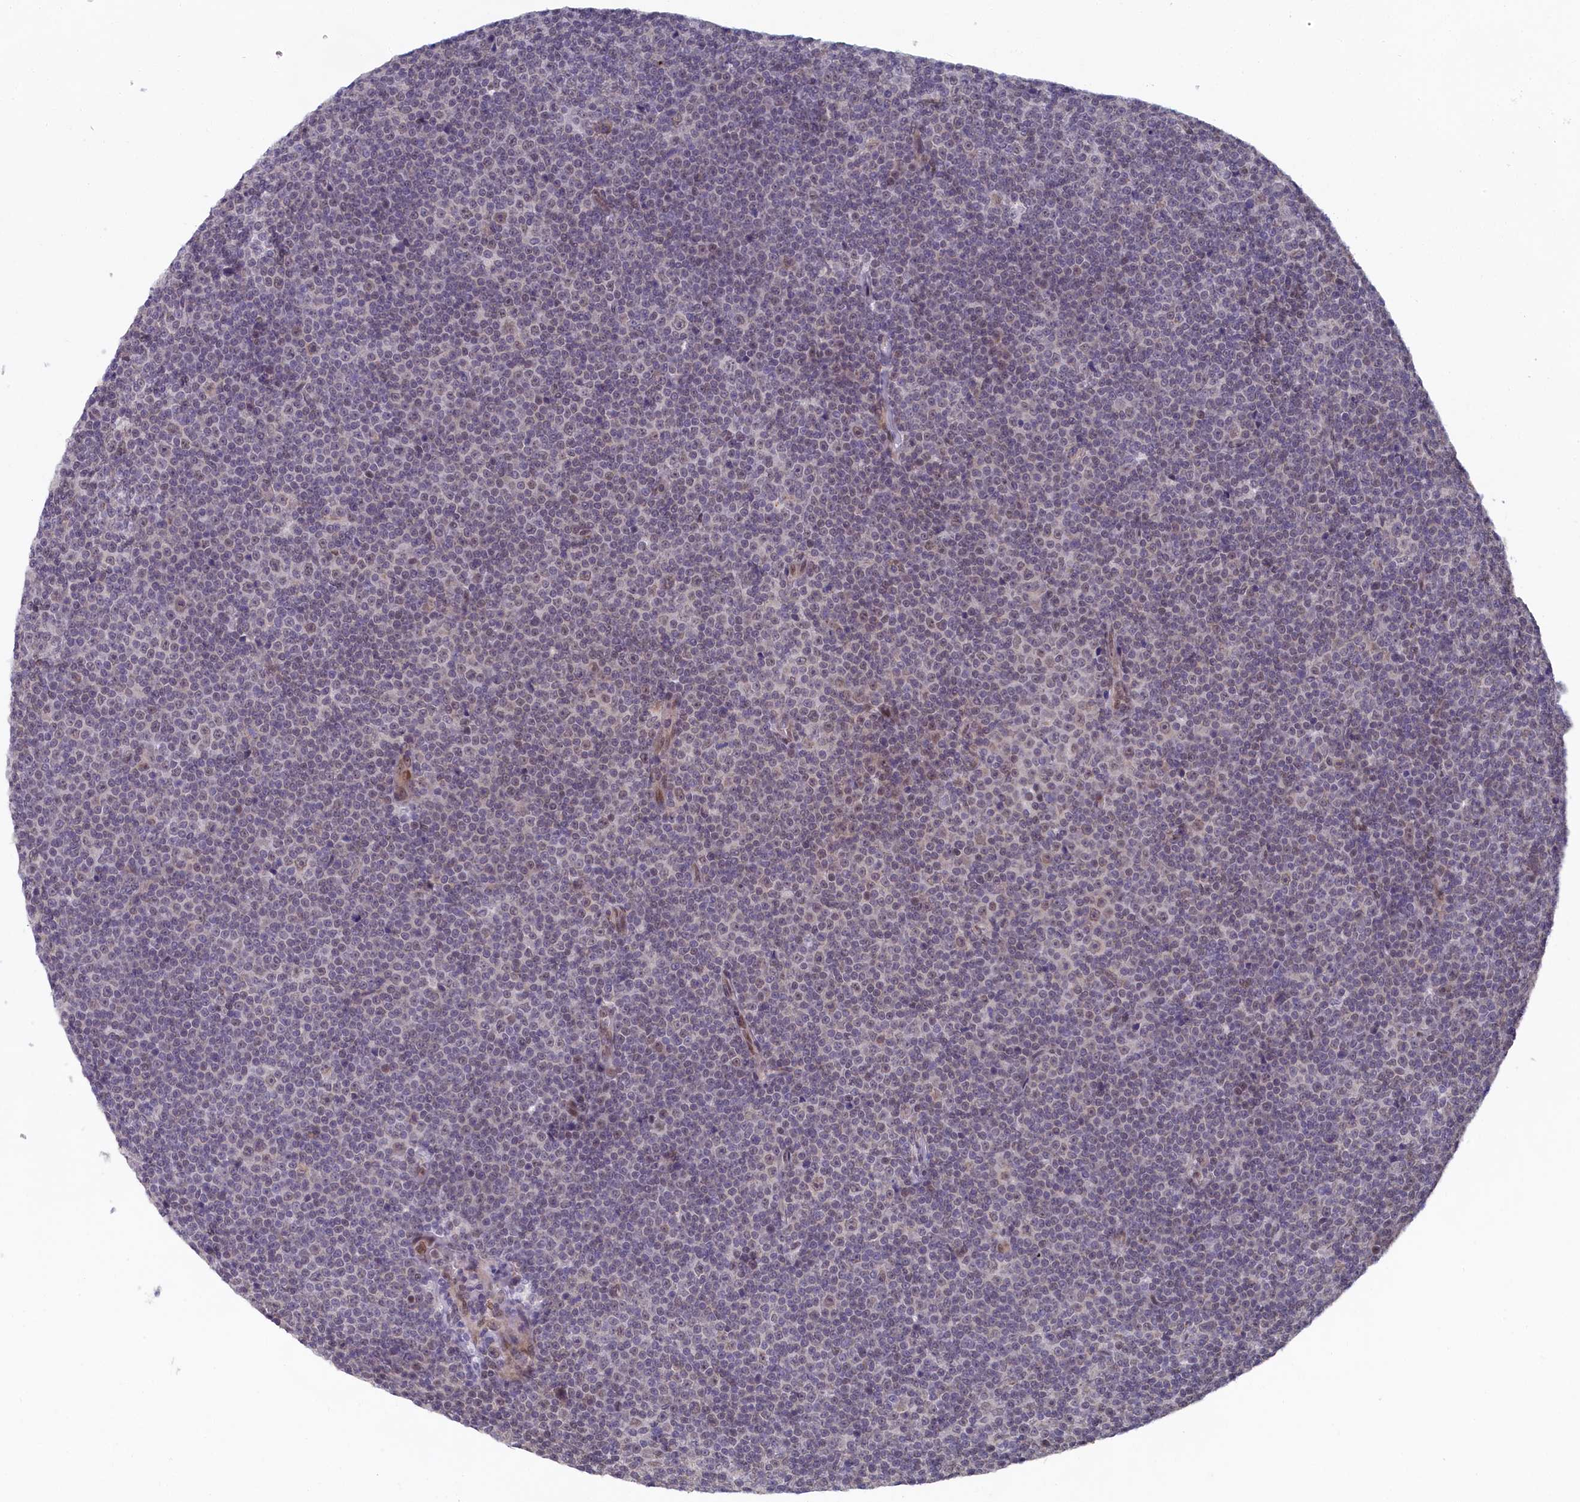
{"staining": {"intensity": "negative", "quantity": "none", "location": "none"}, "tissue": "lymphoma", "cell_type": "Tumor cells", "image_type": "cancer", "snomed": [{"axis": "morphology", "description": "Malignant lymphoma, non-Hodgkin's type, Low grade"}, {"axis": "topography", "description": "Lymph node"}], "caption": "This is a histopathology image of IHC staining of malignant lymphoma, non-Hodgkin's type (low-grade), which shows no staining in tumor cells.", "gene": "DNAJC17", "patient": {"sex": "female", "age": 67}}